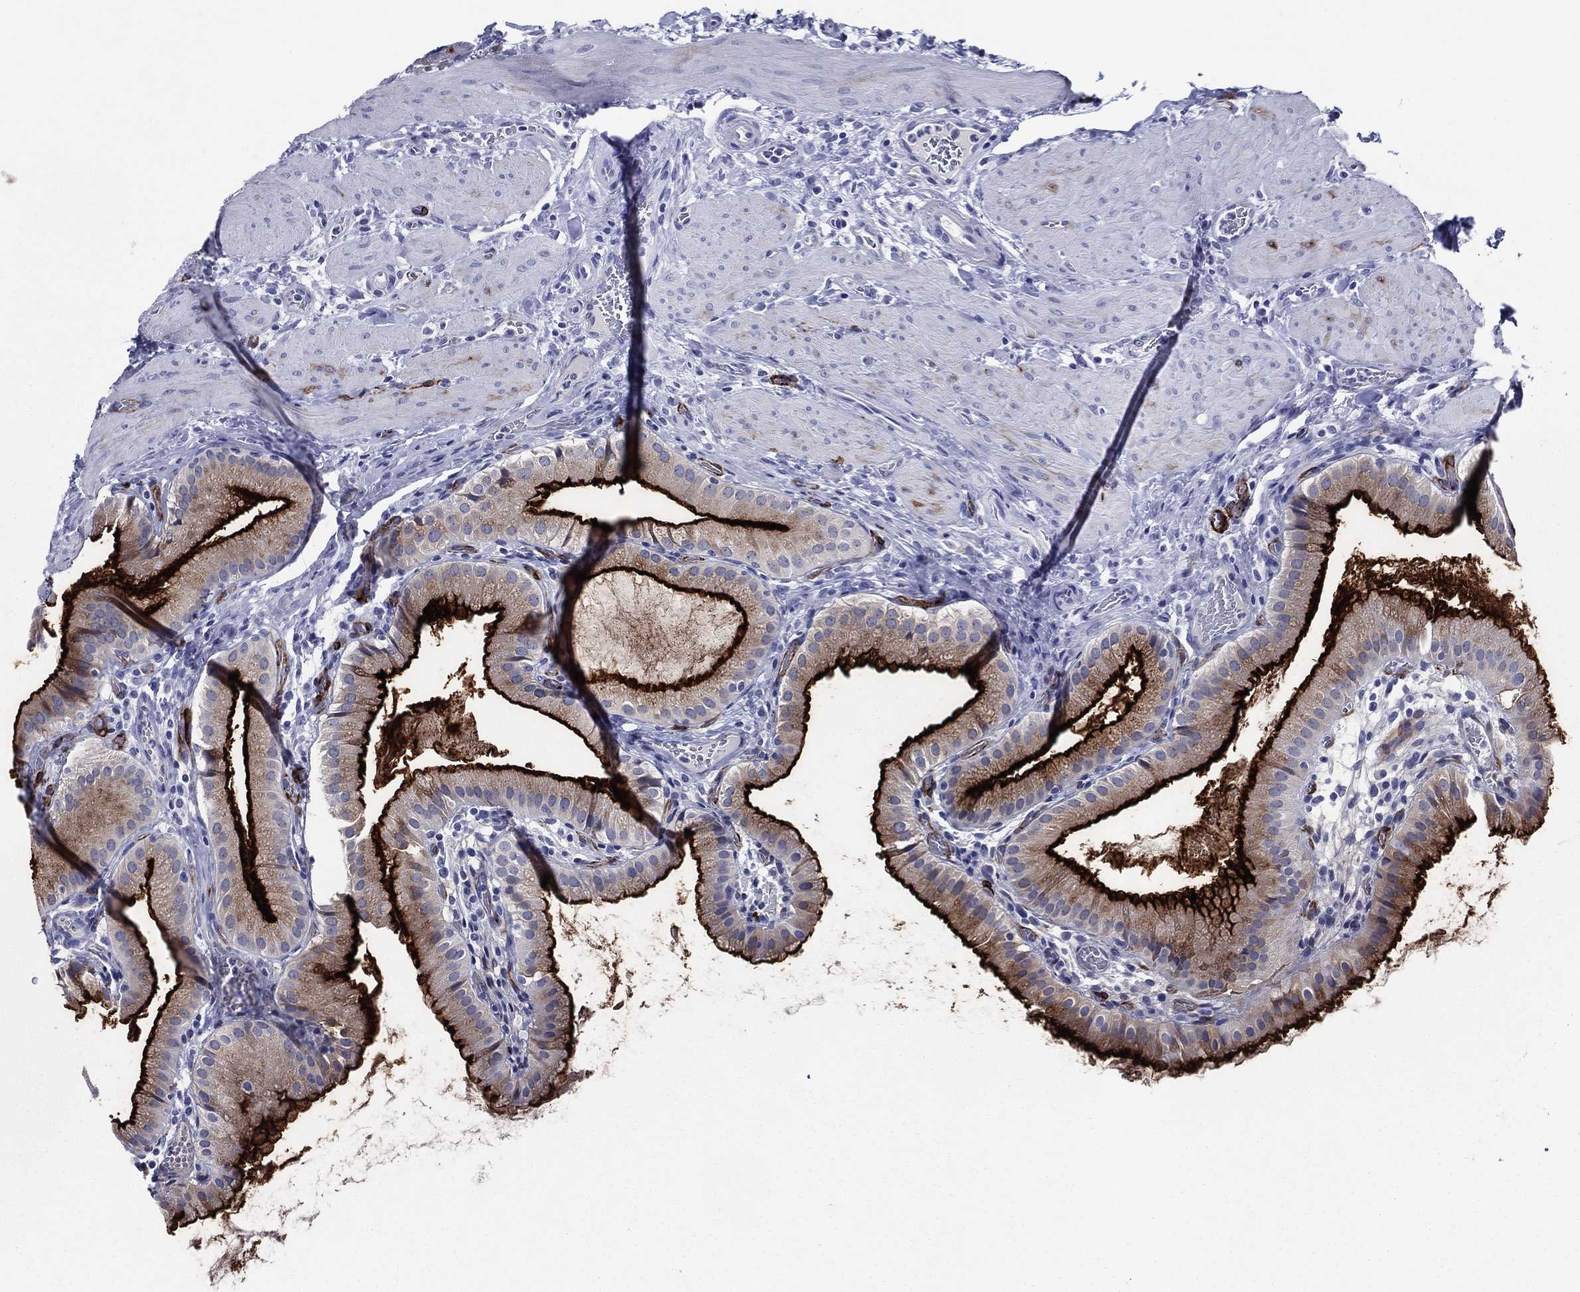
{"staining": {"intensity": "strong", "quantity": "25%-75%", "location": "cytoplasmic/membranous"}, "tissue": "gallbladder", "cell_type": "Glandular cells", "image_type": "normal", "snomed": [{"axis": "morphology", "description": "Normal tissue, NOS"}, {"axis": "topography", "description": "Gallbladder"}], "caption": "Immunohistochemical staining of normal human gallbladder displays high levels of strong cytoplasmic/membranous positivity in approximately 25%-75% of glandular cells. (Brightfield microscopy of DAB IHC at high magnification).", "gene": "ACE2", "patient": {"sex": "female", "age": 65}}